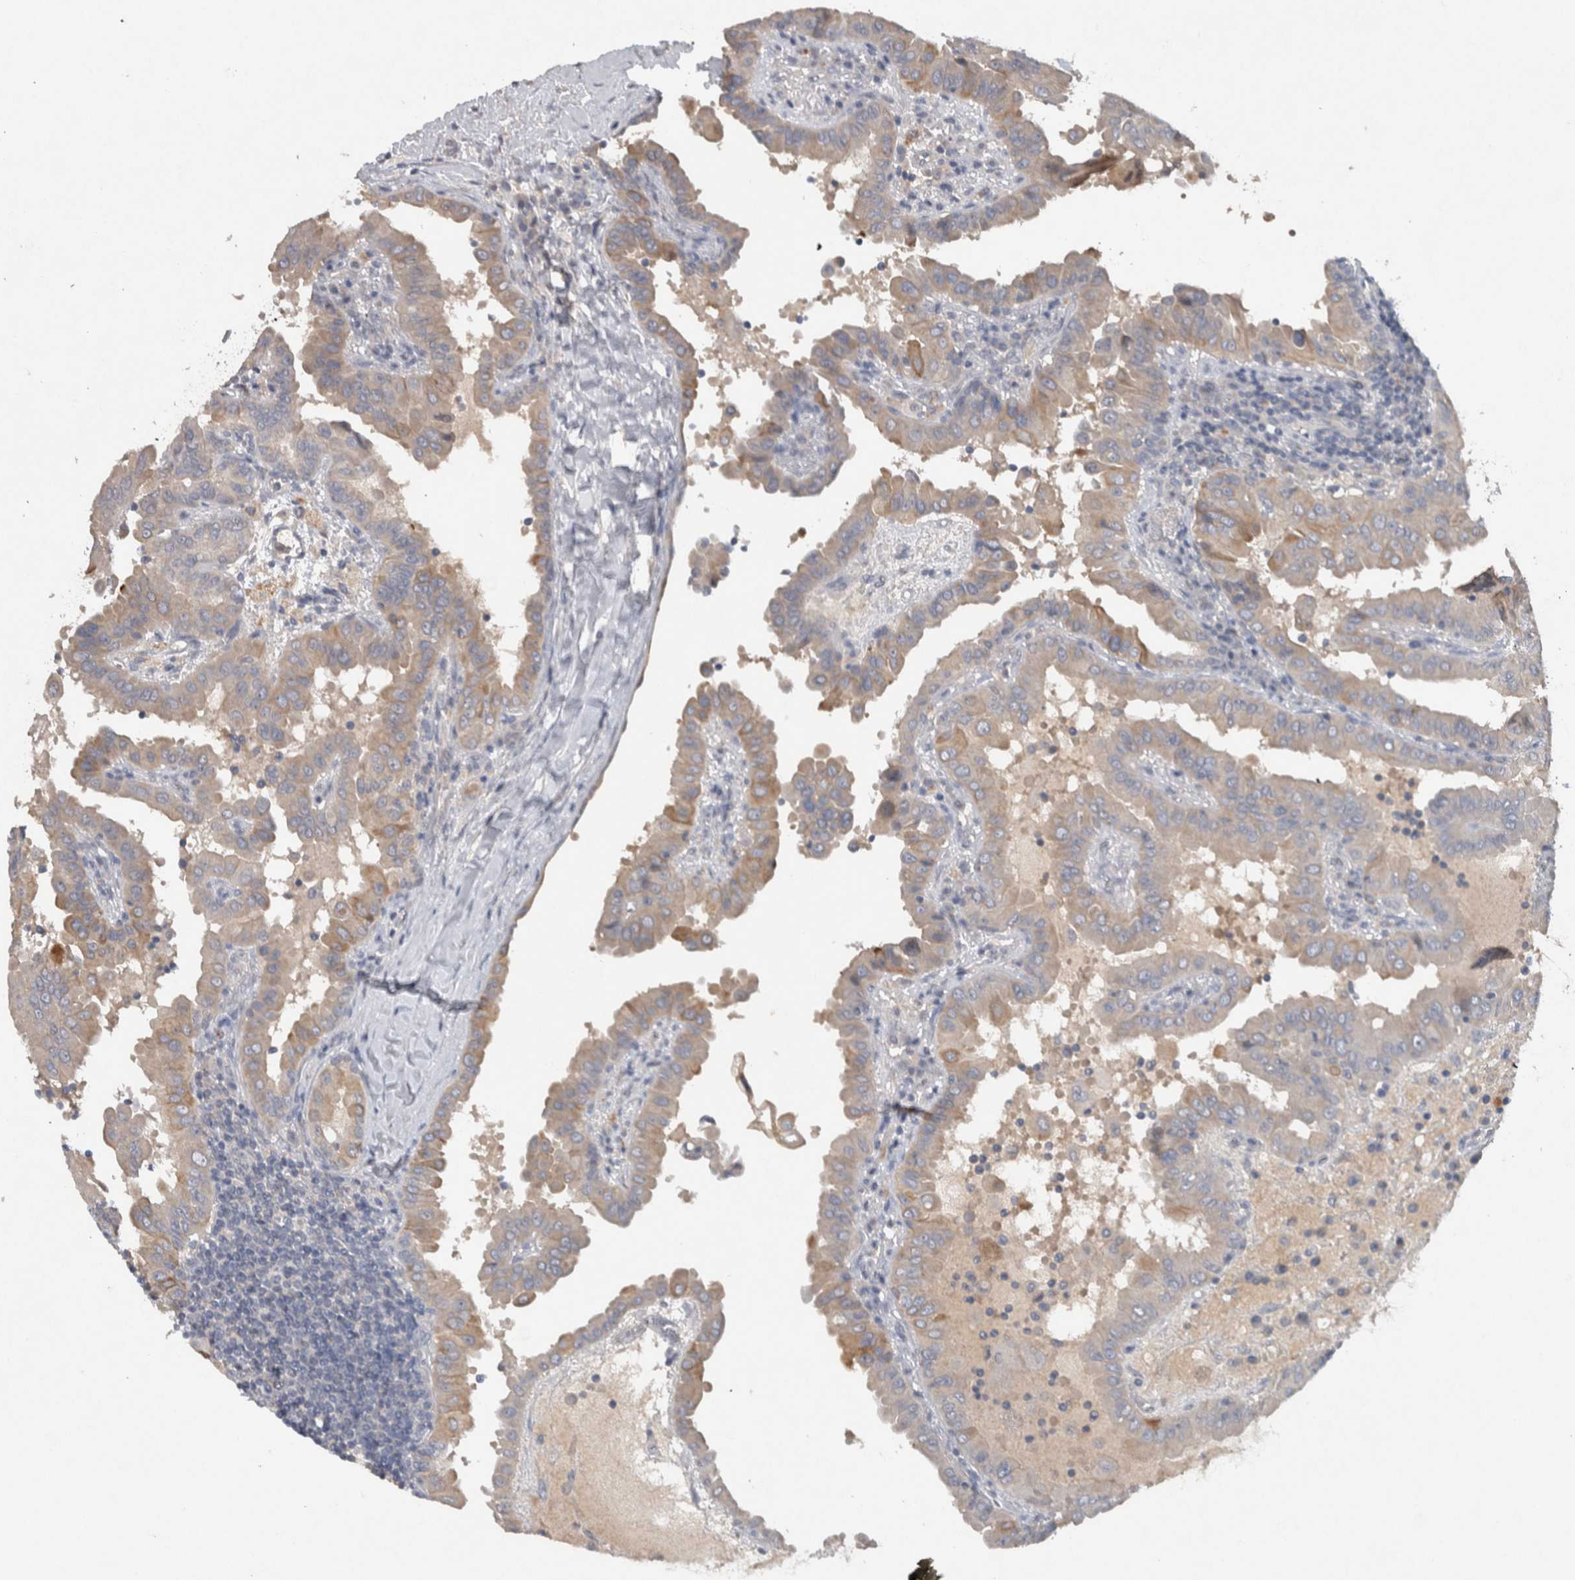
{"staining": {"intensity": "weak", "quantity": "25%-75%", "location": "cytoplasmic/membranous"}, "tissue": "thyroid cancer", "cell_type": "Tumor cells", "image_type": "cancer", "snomed": [{"axis": "morphology", "description": "Papillary adenocarcinoma, NOS"}, {"axis": "topography", "description": "Thyroid gland"}], "caption": "A brown stain highlights weak cytoplasmic/membranous staining of a protein in human papillary adenocarcinoma (thyroid) tumor cells.", "gene": "HEXD", "patient": {"sex": "male", "age": 33}}